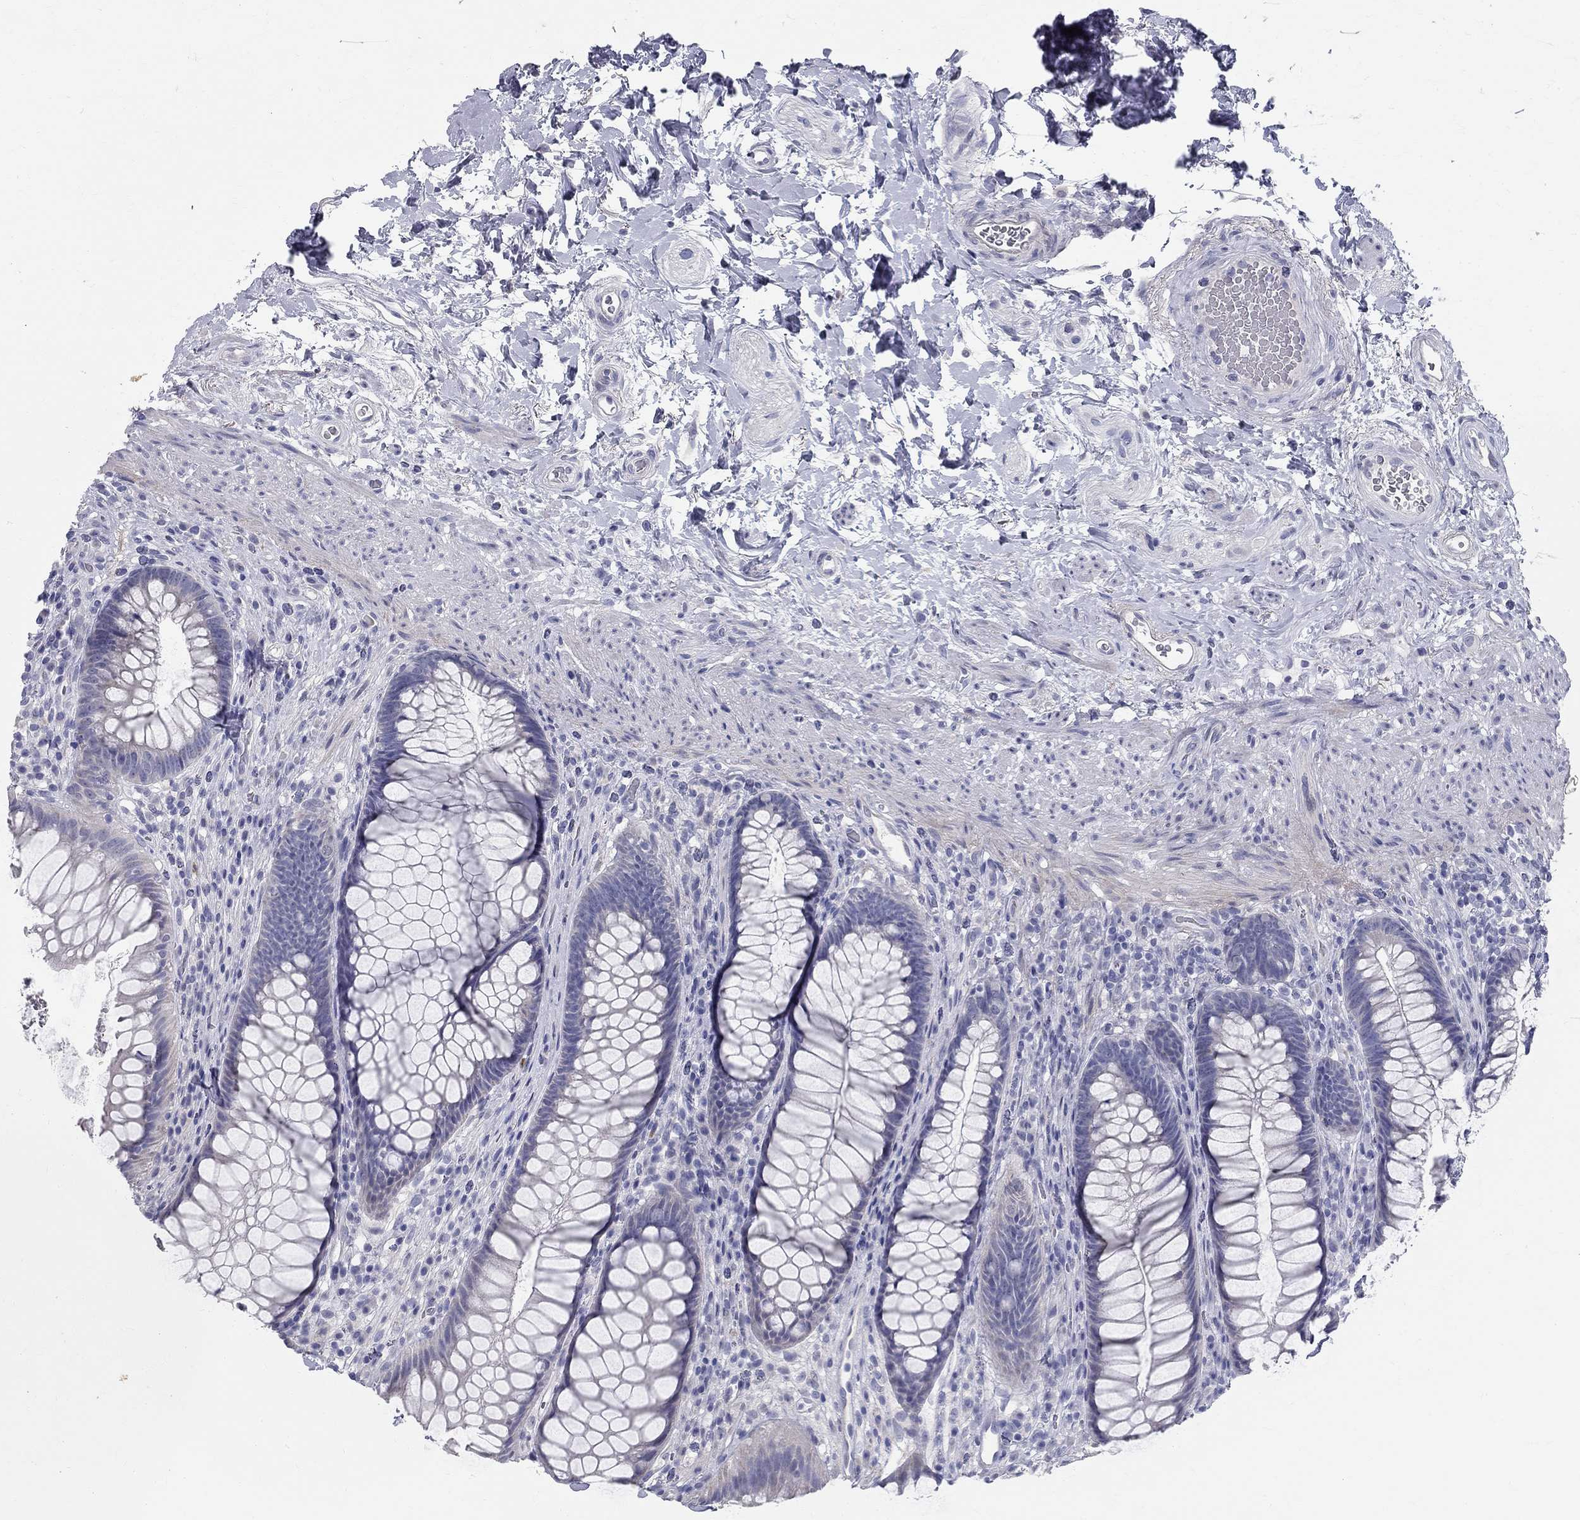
{"staining": {"intensity": "negative", "quantity": "none", "location": "none"}, "tissue": "rectum", "cell_type": "Glandular cells", "image_type": "normal", "snomed": [{"axis": "morphology", "description": "Normal tissue, NOS"}, {"axis": "topography", "description": "Smooth muscle"}, {"axis": "topography", "description": "Rectum"}], "caption": "The image exhibits no significant staining in glandular cells of rectum. Nuclei are stained in blue.", "gene": "TGM4", "patient": {"sex": "male", "age": 53}}